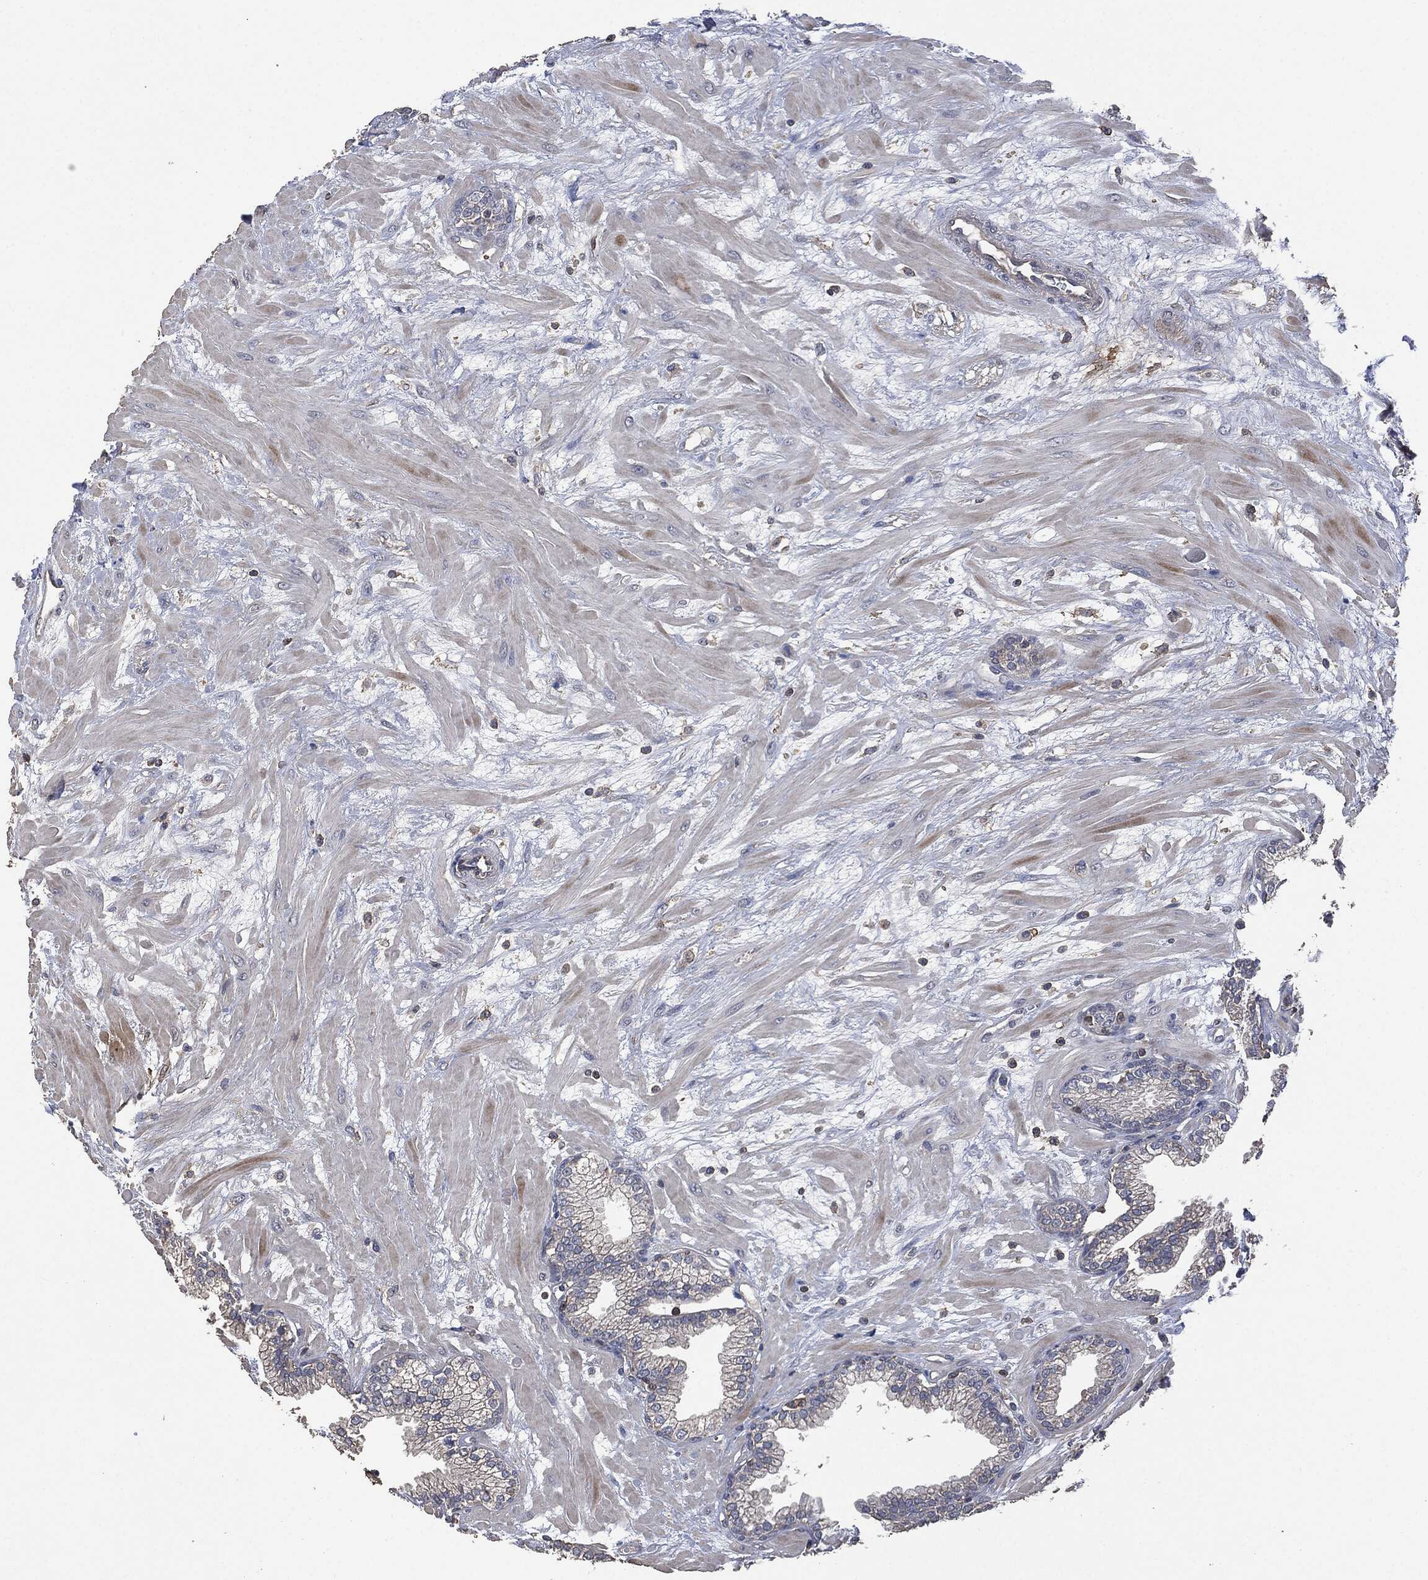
{"staining": {"intensity": "negative", "quantity": "none", "location": "none"}, "tissue": "prostate", "cell_type": "Glandular cells", "image_type": "normal", "snomed": [{"axis": "morphology", "description": "Normal tissue, NOS"}, {"axis": "topography", "description": "Prostate"}], "caption": "This is an immunohistochemistry (IHC) histopathology image of benign human prostate. There is no positivity in glandular cells.", "gene": "MSLN", "patient": {"sex": "male", "age": 64}}